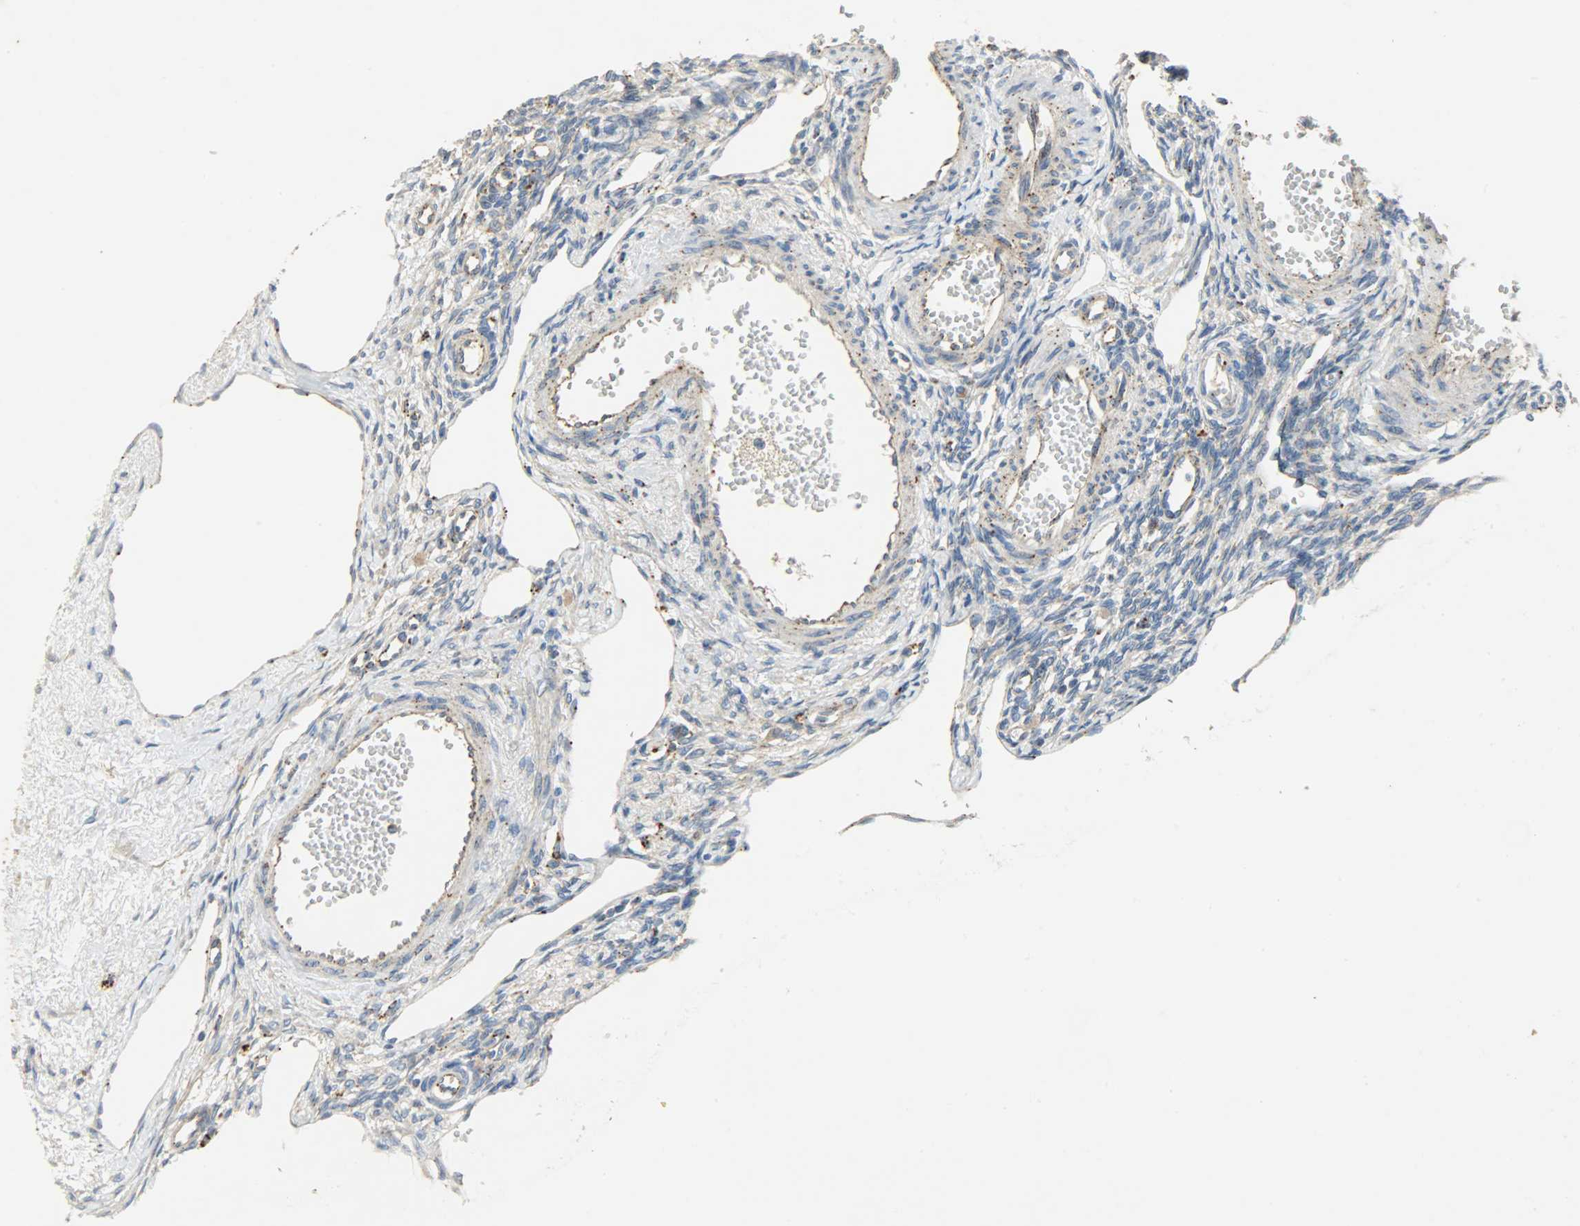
{"staining": {"intensity": "weak", "quantity": "<25%", "location": "cytoplasmic/membranous"}, "tissue": "ovary", "cell_type": "Ovarian stroma cells", "image_type": "normal", "snomed": [{"axis": "morphology", "description": "Normal tissue, NOS"}, {"axis": "topography", "description": "Ovary"}], "caption": "Normal ovary was stained to show a protein in brown. There is no significant staining in ovarian stroma cells. (DAB (3,3'-diaminobenzidine) immunohistochemistry (IHC) with hematoxylin counter stain).", "gene": "ASAH1", "patient": {"sex": "female", "age": 33}}